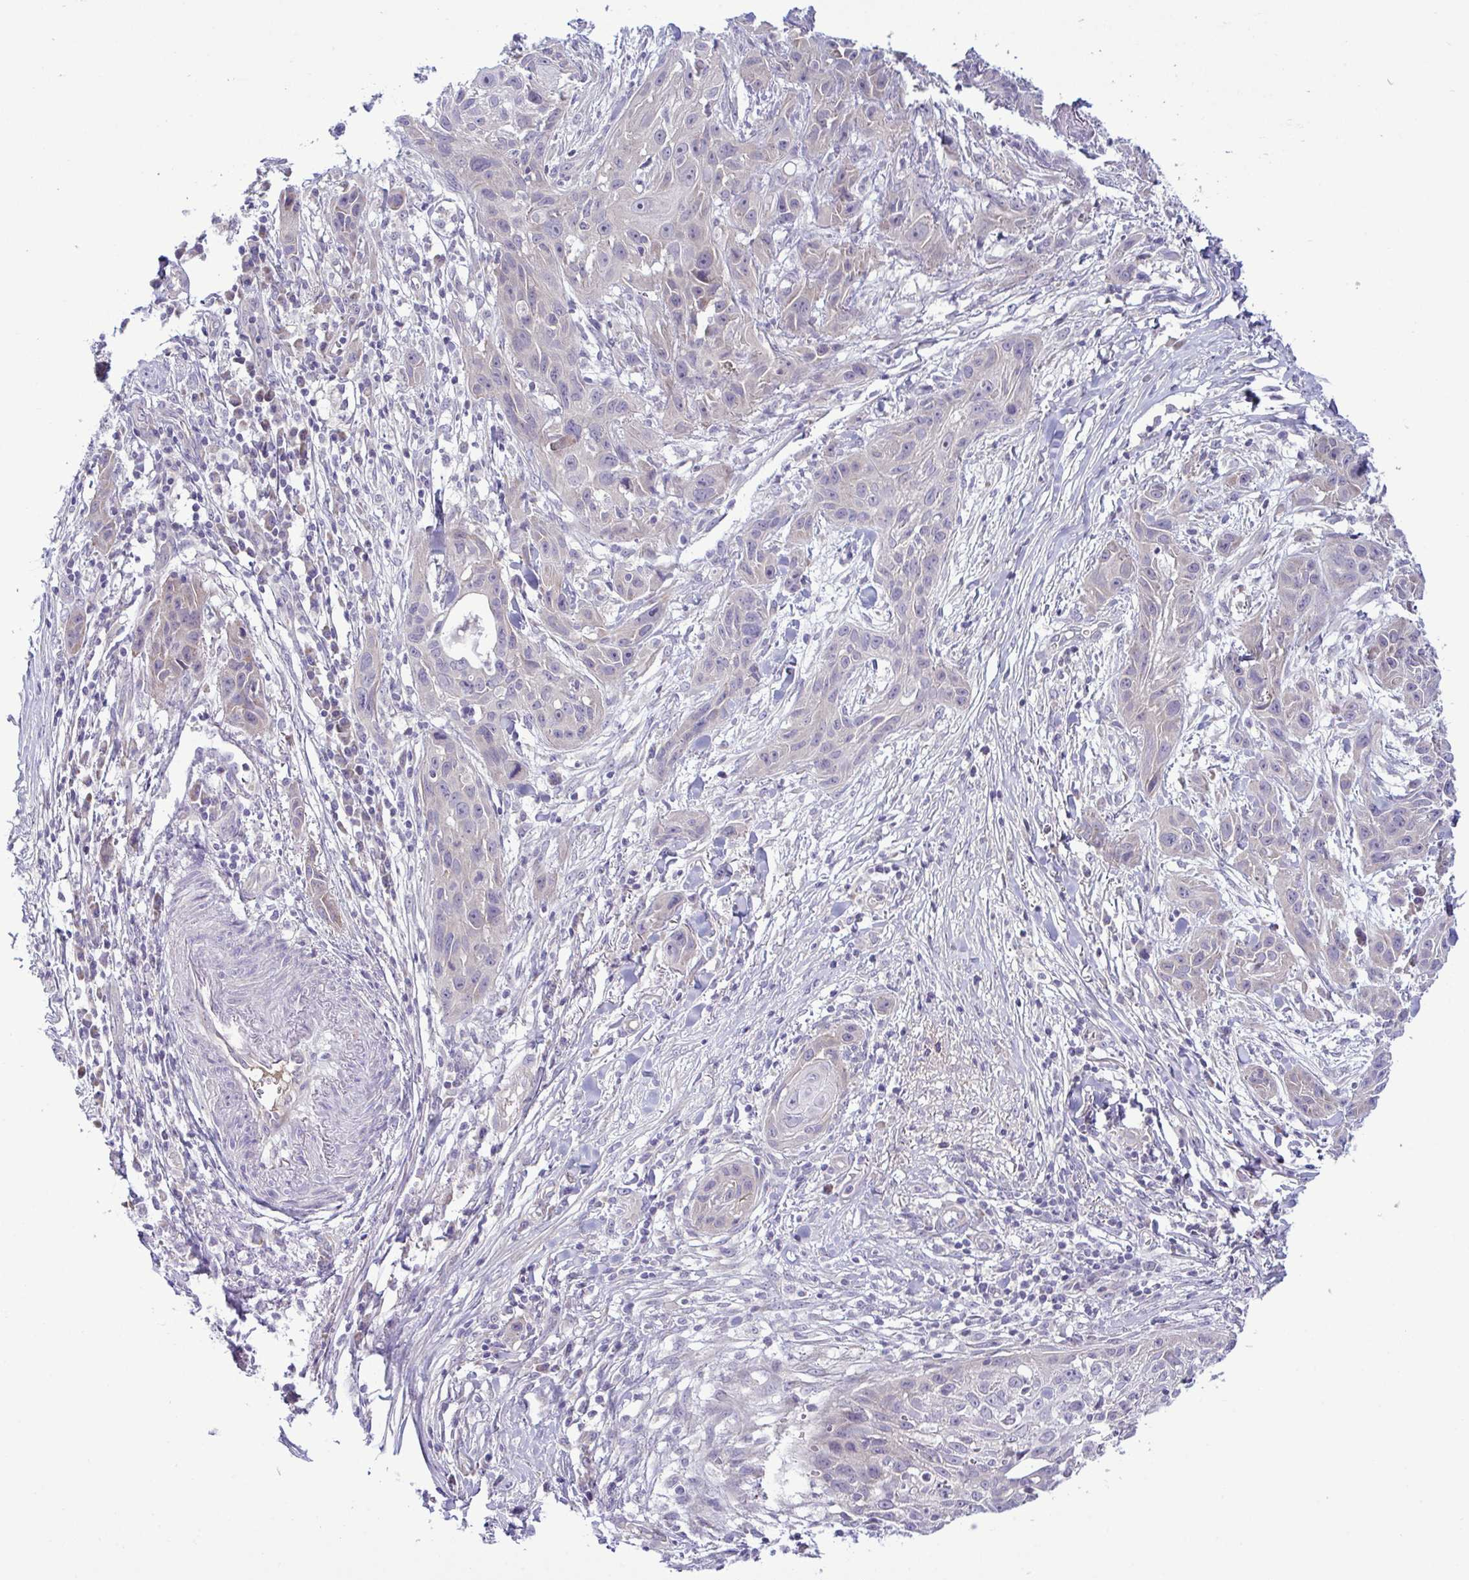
{"staining": {"intensity": "negative", "quantity": "none", "location": "none"}, "tissue": "skin cancer", "cell_type": "Tumor cells", "image_type": "cancer", "snomed": [{"axis": "morphology", "description": "Squamous cell carcinoma, NOS"}, {"axis": "topography", "description": "Skin"}, {"axis": "topography", "description": "Vulva"}], "caption": "The immunohistochemistry (IHC) histopathology image has no significant staining in tumor cells of skin cancer (squamous cell carcinoma) tissue.", "gene": "SYNPO2L", "patient": {"sex": "female", "age": 83}}